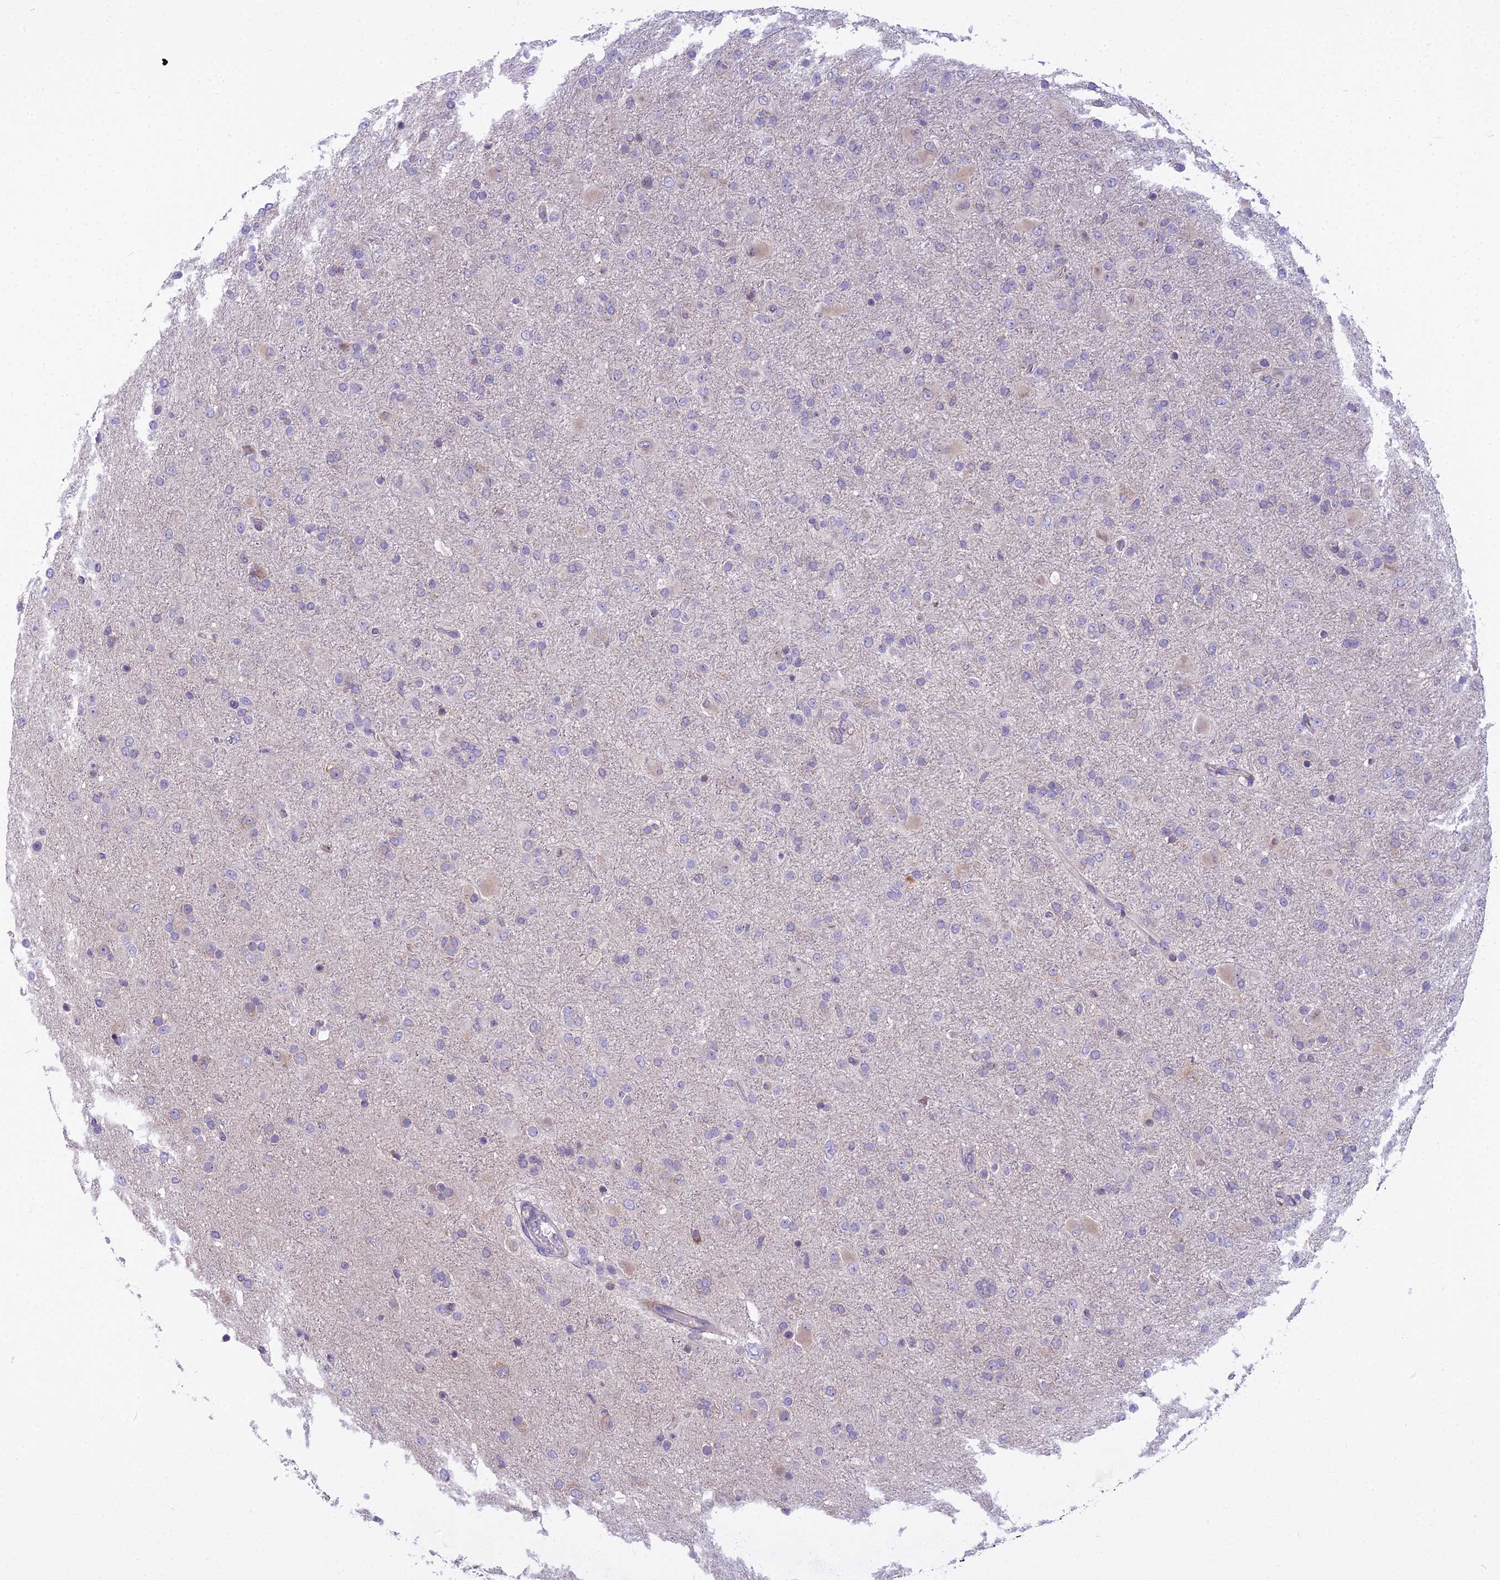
{"staining": {"intensity": "negative", "quantity": "none", "location": "none"}, "tissue": "glioma", "cell_type": "Tumor cells", "image_type": "cancer", "snomed": [{"axis": "morphology", "description": "Glioma, malignant, Low grade"}, {"axis": "topography", "description": "Brain"}], "caption": "Immunohistochemistry (IHC) image of glioma stained for a protein (brown), which exhibits no expression in tumor cells. The staining was performed using DAB (3,3'-diaminobenzidine) to visualize the protein expression in brown, while the nuclei were stained in blue with hematoxylin (Magnification: 20x).", "gene": "PCDHB14", "patient": {"sex": "male", "age": 65}}